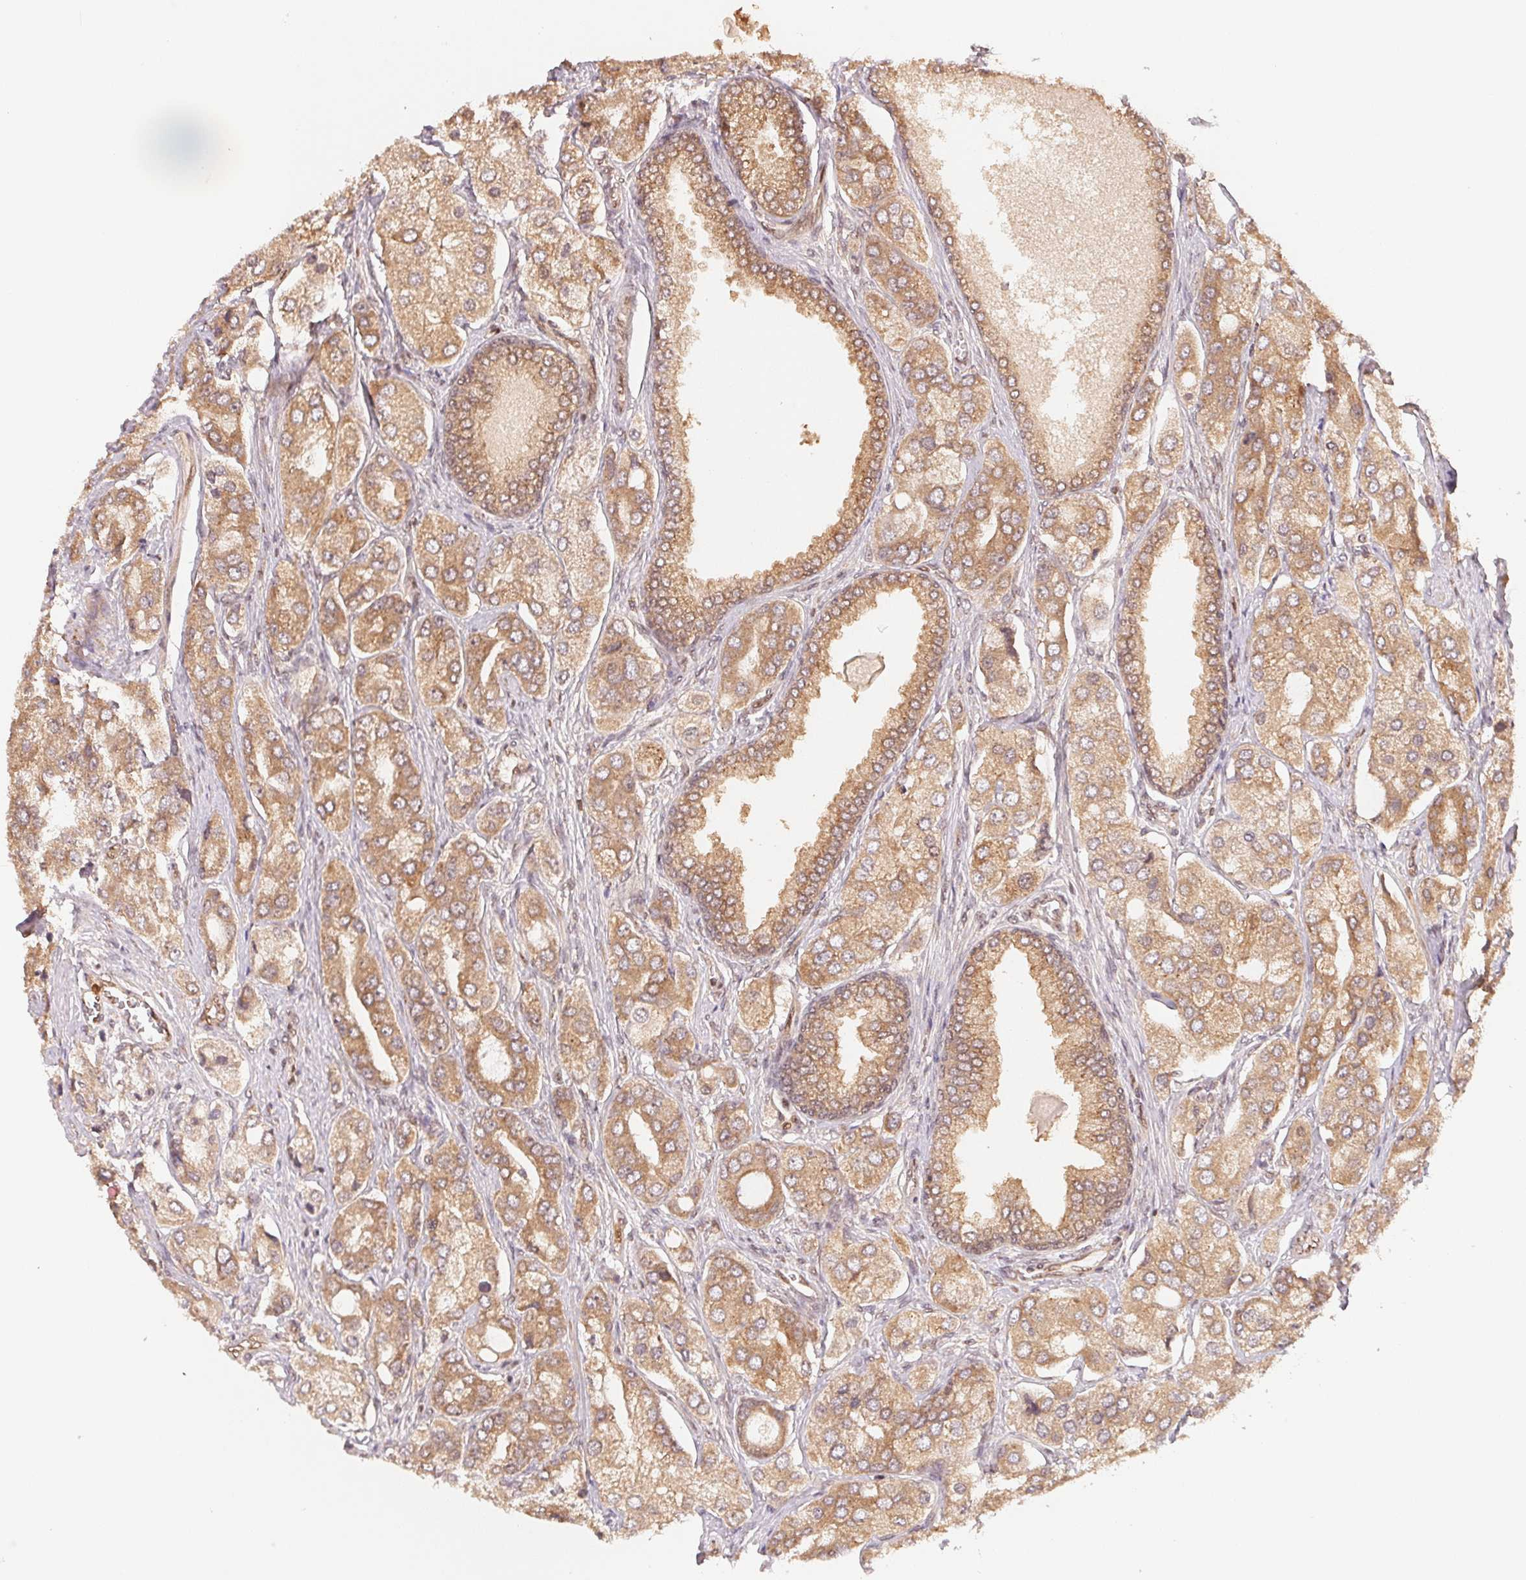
{"staining": {"intensity": "moderate", "quantity": ">75%", "location": "cytoplasmic/membranous,nuclear"}, "tissue": "prostate cancer", "cell_type": "Tumor cells", "image_type": "cancer", "snomed": [{"axis": "morphology", "description": "Adenocarcinoma, Low grade"}, {"axis": "topography", "description": "Prostate"}], "caption": "Brown immunohistochemical staining in prostate low-grade adenocarcinoma shows moderate cytoplasmic/membranous and nuclear staining in approximately >75% of tumor cells.", "gene": "CCDC102B", "patient": {"sex": "male", "age": 69}}